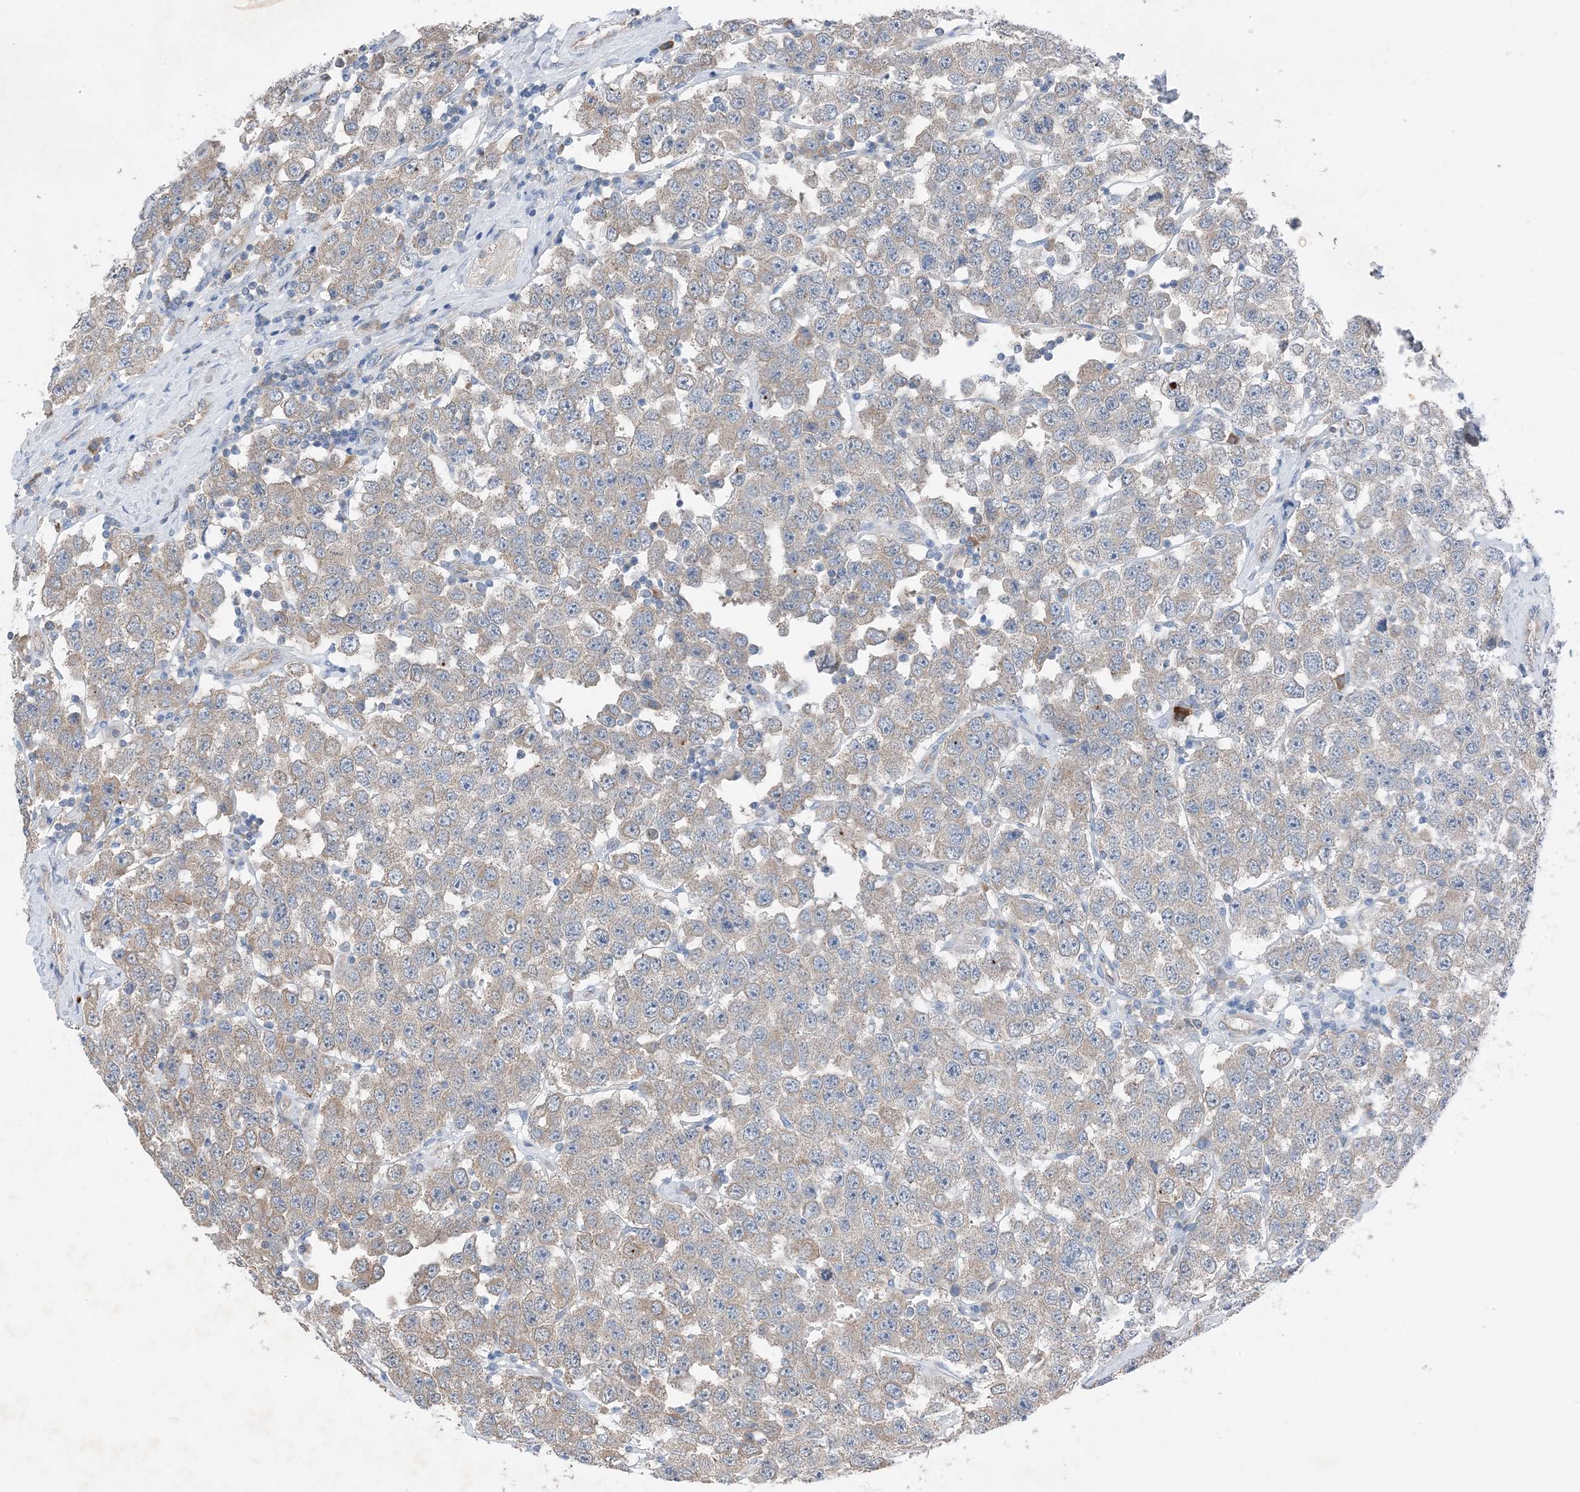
{"staining": {"intensity": "weak", "quantity": "25%-75%", "location": "cytoplasmic/membranous"}, "tissue": "testis cancer", "cell_type": "Tumor cells", "image_type": "cancer", "snomed": [{"axis": "morphology", "description": "Seminoma, NOS"}, {"axis": "topography", "description": "Testis"}], "caption": "A low amount of weak cytoplasmic/membranous positivity is present in approximately 25%-75% of tumor cells in testis cancer tissue.", "gene": "DHX30", "patient": {"sex": "male", "age": 28}}